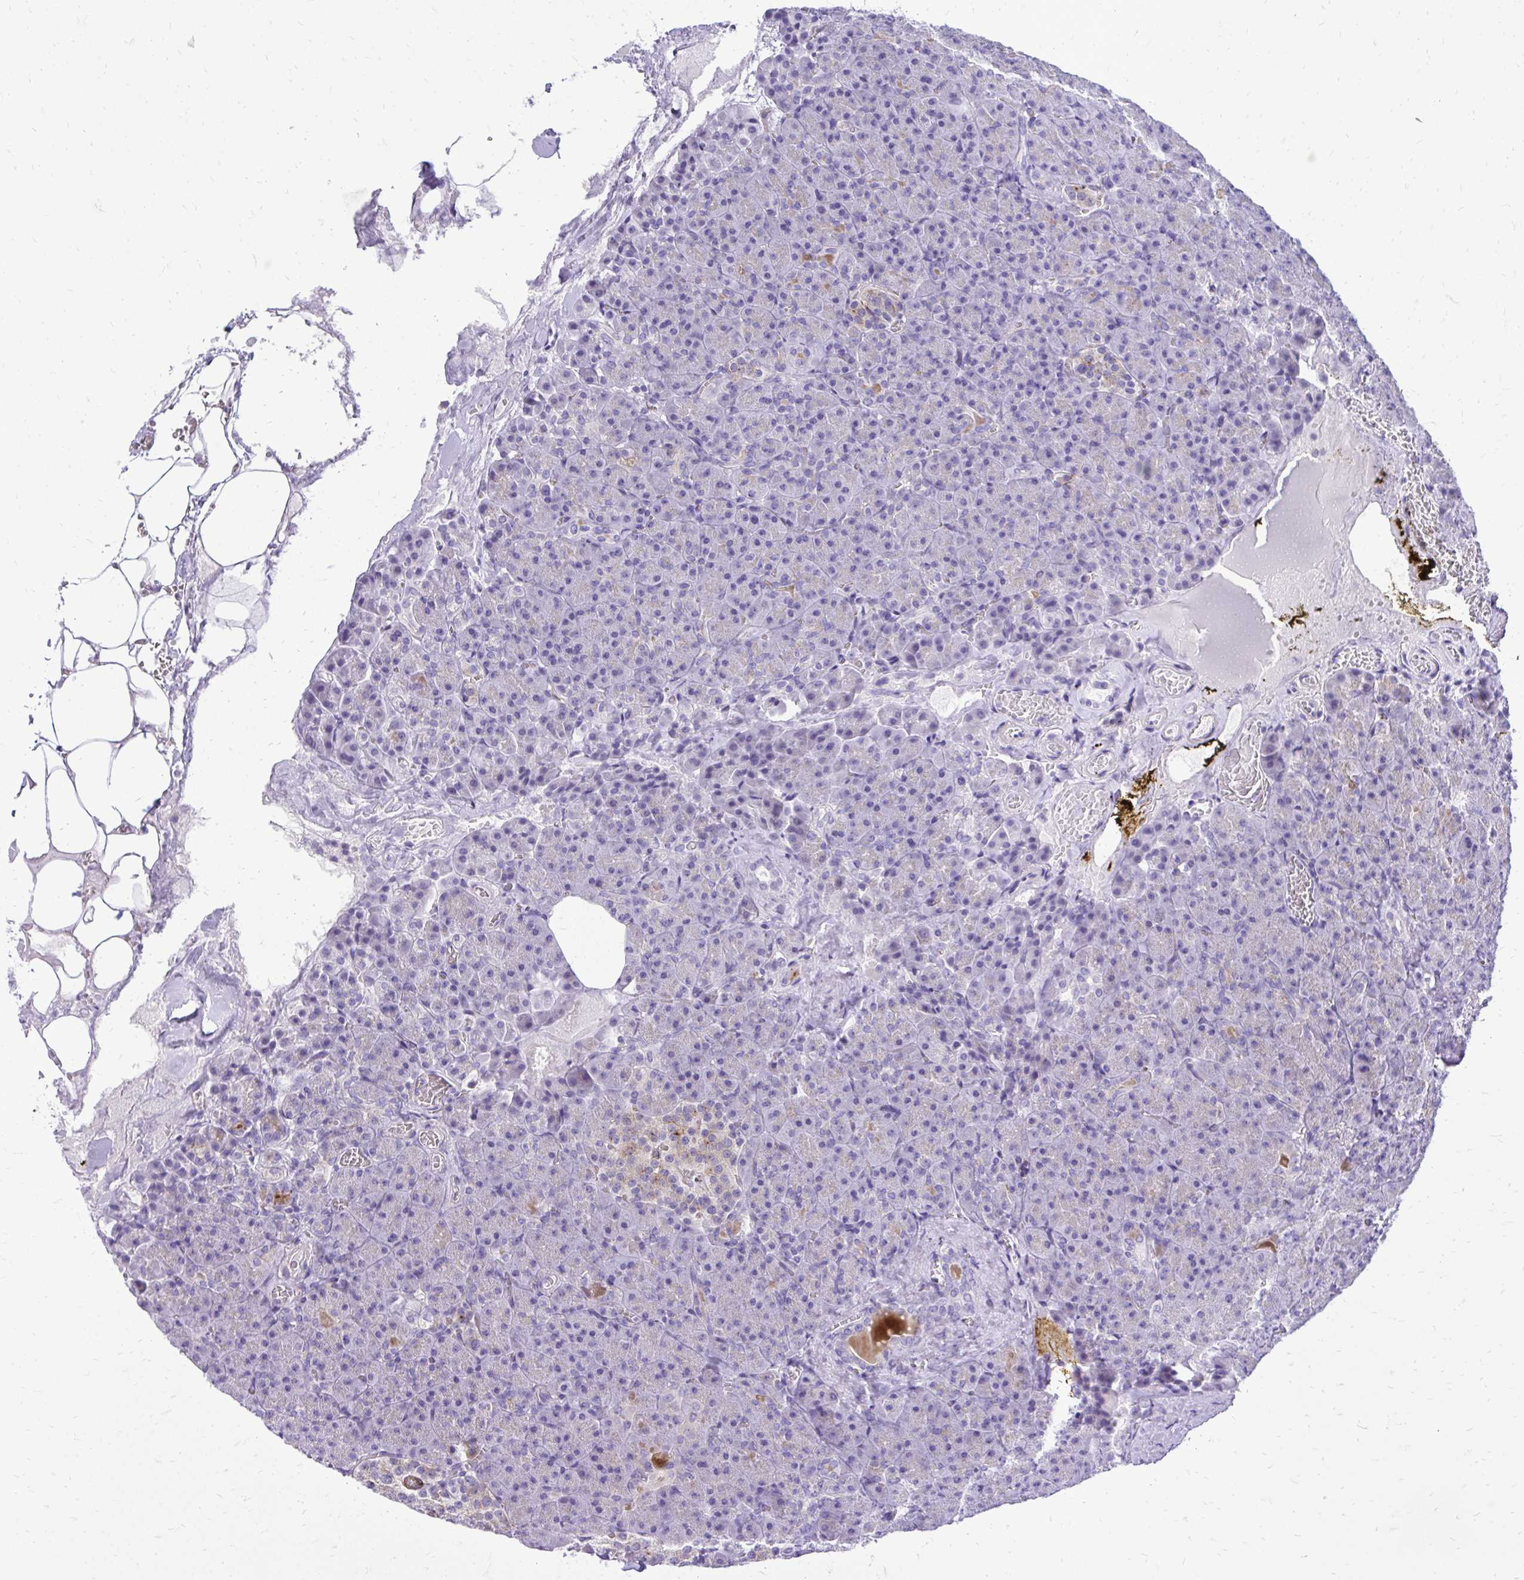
{"staining": {"intensity": "weak", "quantity": "<25%", "location": "cytoplasmic/membranous"}, "tissue": "pancreas", "cell_type": "Exocrine glandular cells", "image_type": "normal", "snomed": [{"axis": "morphology", "description": "Normal tissue, NOS"}, {"axis": "topography", "description": "Pancreas"}], "caption": "High magnification brightfield microscopy of normal pancreas stained with DAB (3,3'-diaminobenzidine) (brown) and counterstained with hematoxylin (blue): exocrine glandular cells show no significant expression. (Brightfield microscopy of DAB IHC at high magnification).", "gene": "PELI3", "patient": {"sex": "female", "age": 74}}